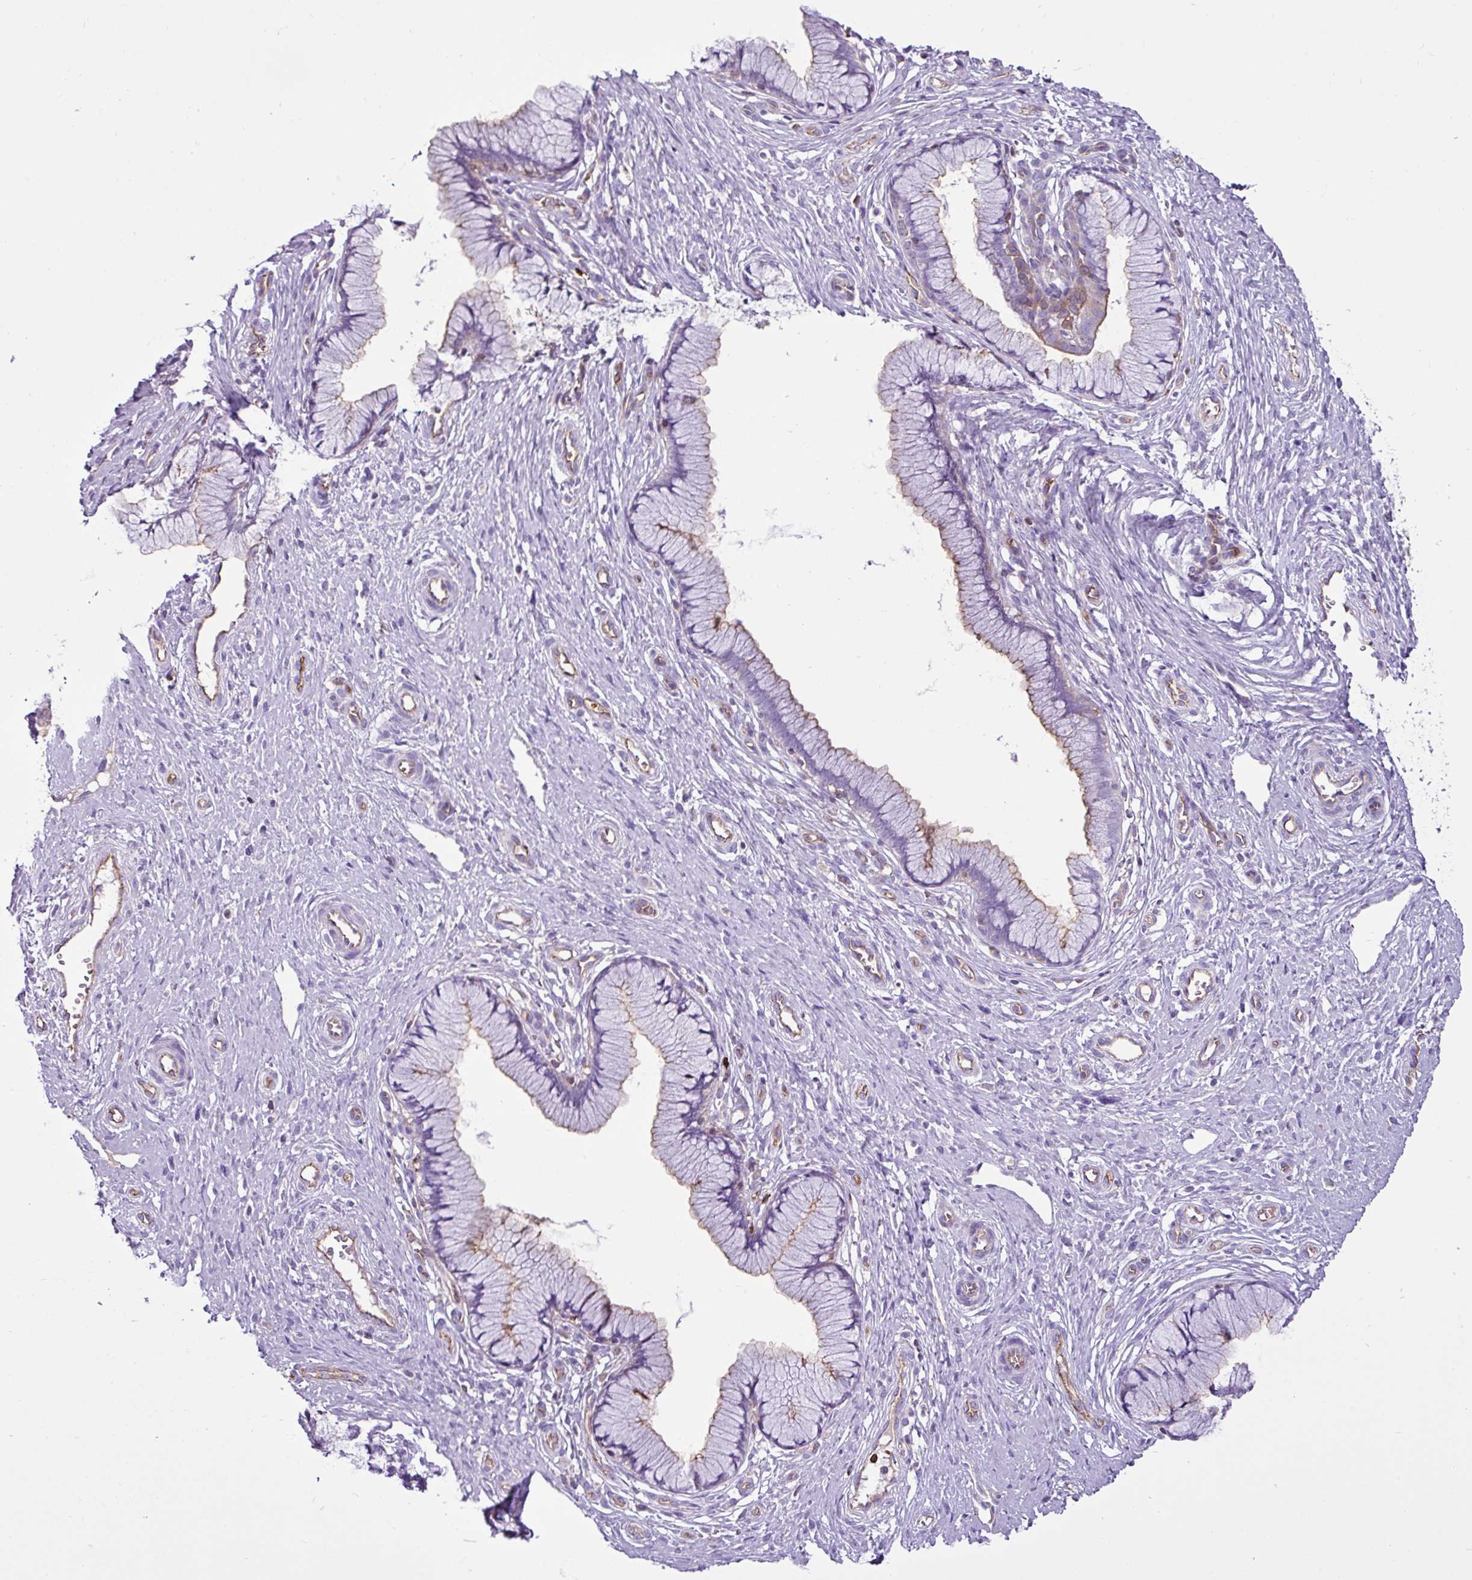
{"staining": {"intensity": "weak", "quantity": "<25%", "location": "cytoplasmic/membranous"}, "tissue": "cervix", "cell_type": "Glandular cells", "image_type": "normal", "snomed": [{"axis": "morphology", "description": "Normal tissue, NOS"}, {"axis": "topography", "description": "Cervix"}], "caption": "This histopathology image is of unremarkable cervix stained with immunohistochemistry (IHC) to label a protein in brown with the nuclei are counter-stained blue. There is no positivity in glandular cells.", "gene": "EME2", "patient": {"sex": "female", "age": 36}}